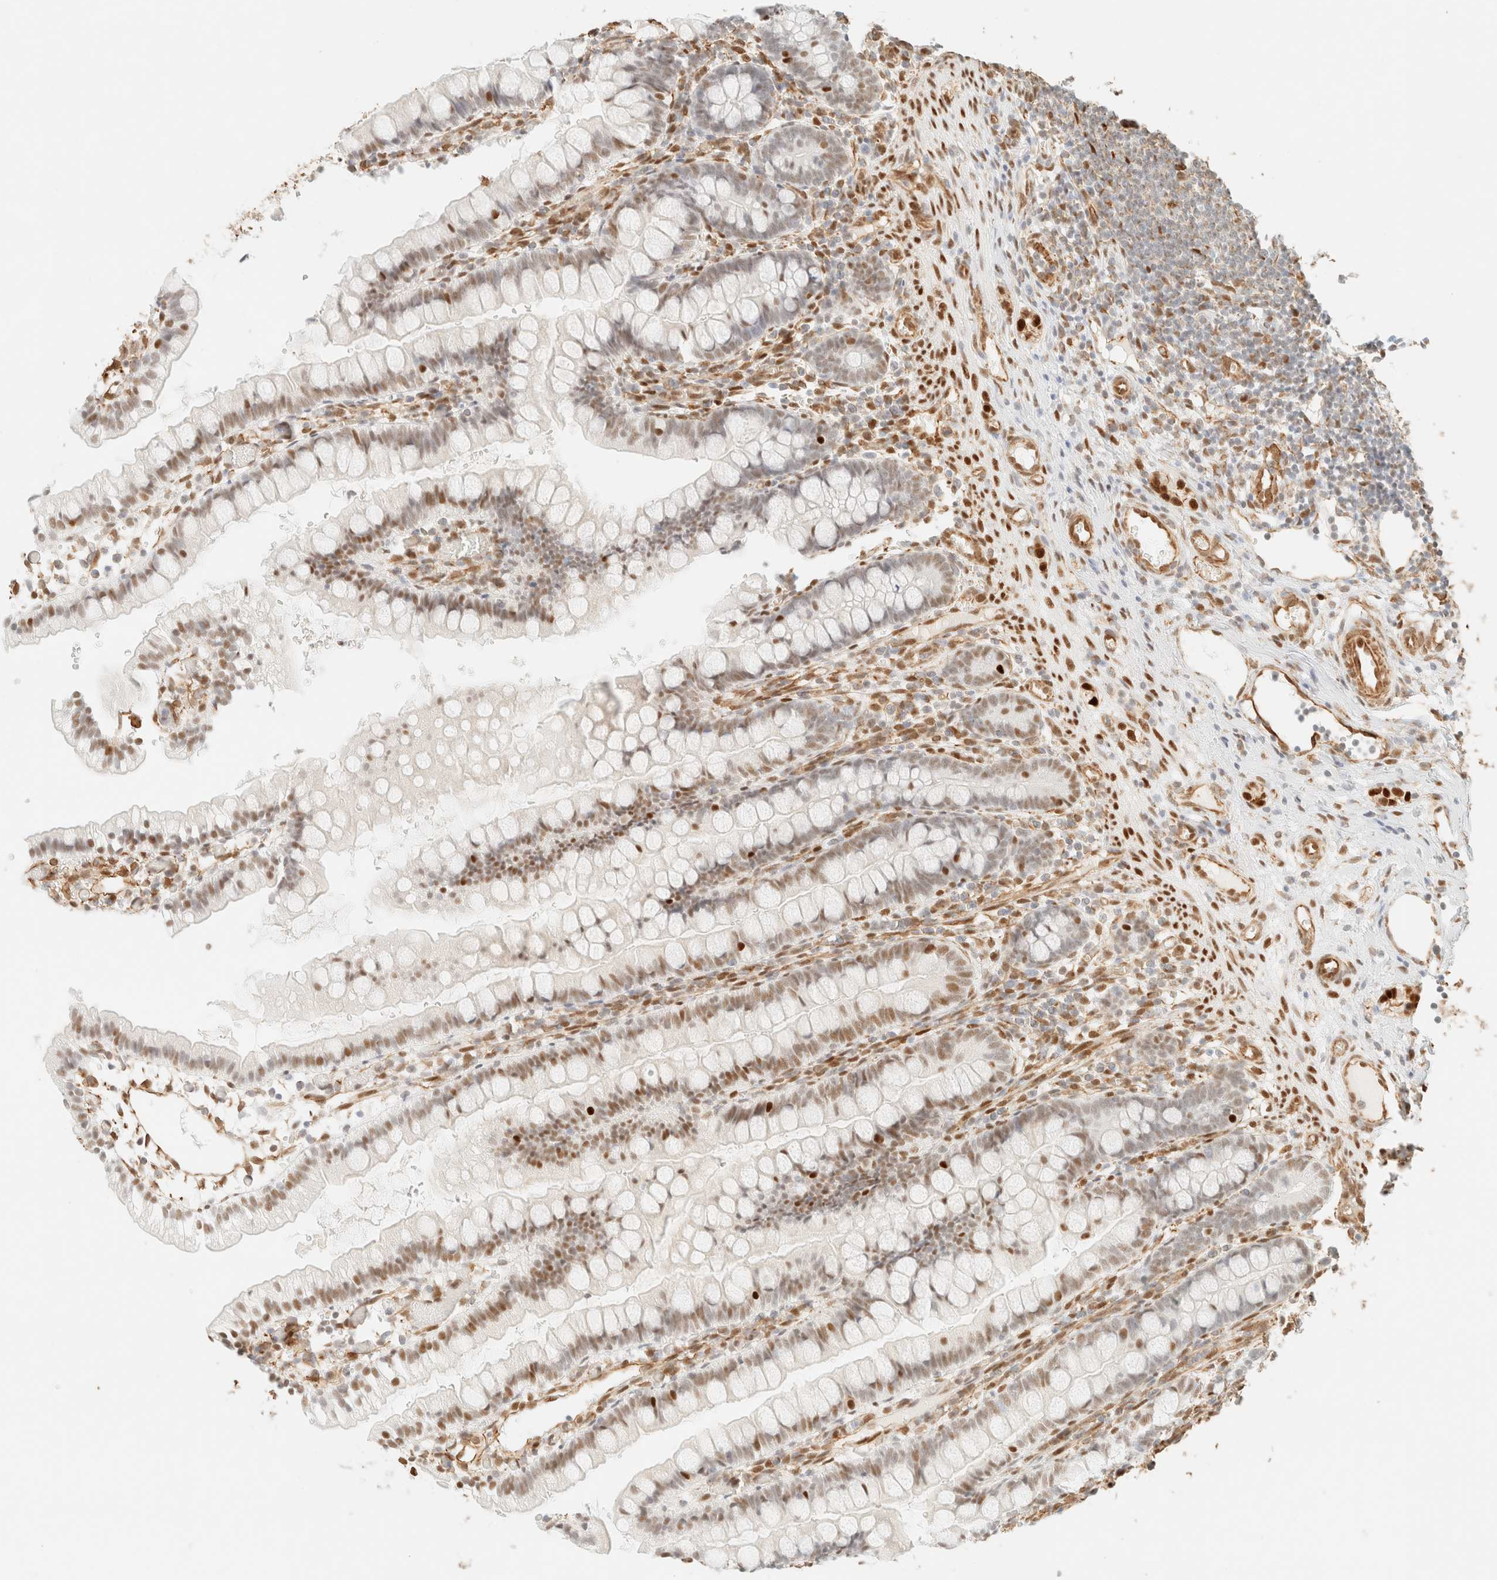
{"staining": {"intensity": "weak", "quantity": "25%-75%", "location": "nuclear"}, "tissue": "small intestine", "cell_type": "Glandular cells", "image_type": "normal", "snomed": [{"axis": "morphology", "description": "Normal tissue, NOS"}, {"axis": "morphology", "description": "Developmental malformation"}, {"axis": "topography", "description": "Small intestine"}], "caption": "Immunohistochemical staining of normal human small intestine shows 25%-75% levels of weak nuclear protein staining in approximately 25%-75% of glandular cells.", "gene": "ZSCAN18", "patient": {"sex": "male"}}